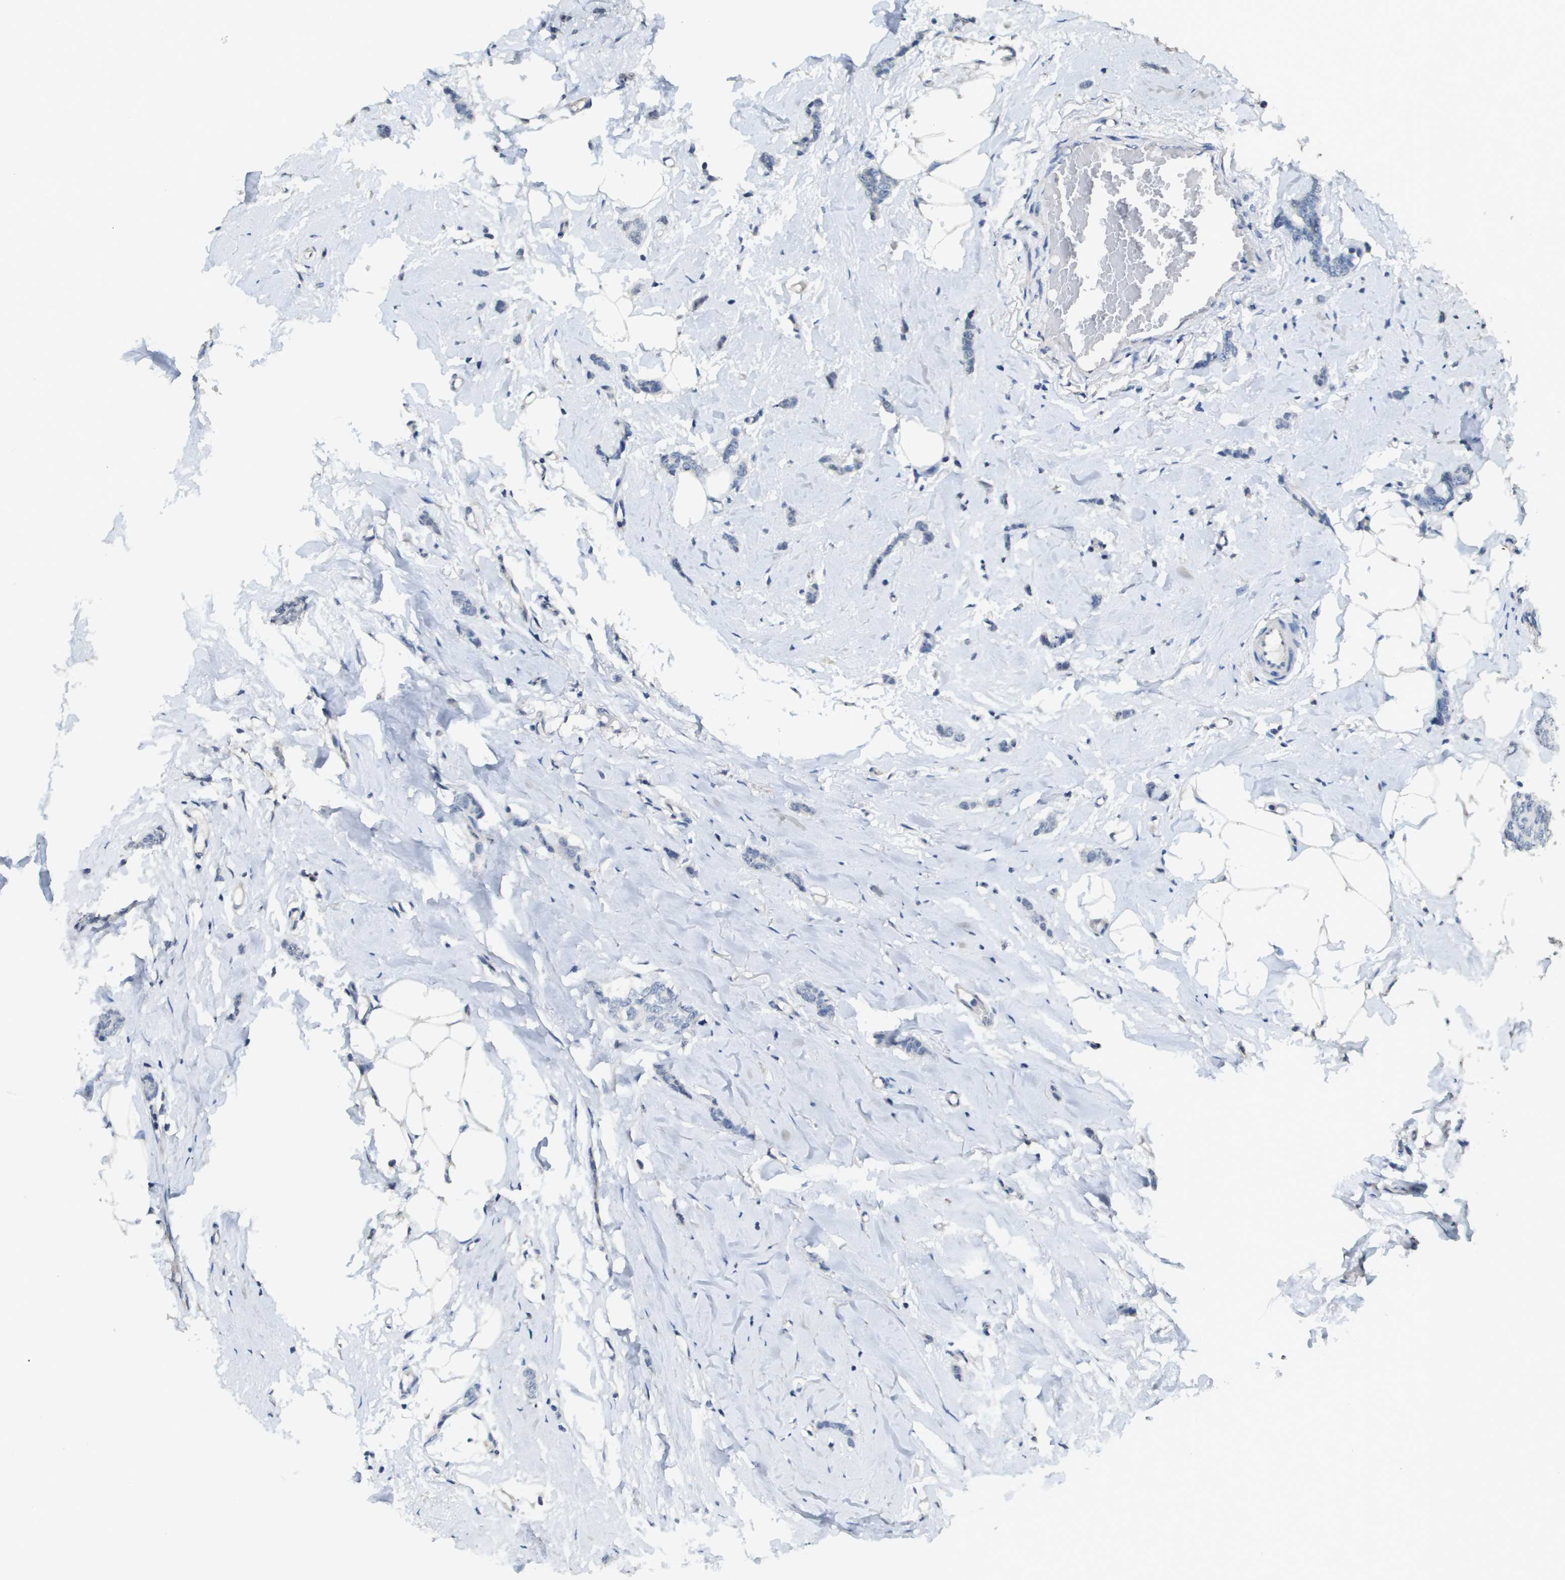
{"staining": {"intensity": "negative", "quantity": "none", "location": "none"}, "tissue": "breast cancer", "cell_type": "Tumor cells", "image_type": "cancer", "snomed": [{"axis": "morphology", "description": "Lobular carcinoma"}, {"axis": "topography", "description": "Skin"}, {"axis": "topography", "description": "Breast"}], "caption": "The histopathology image displays no significant positivity in tumor cells of breast cancer. (DAB (3,3'-diaminobenzidine) immunohistochemistry (IHC), high magnification).", "gene": "MT3", "patient": {"sex": "female", "age": 46}}